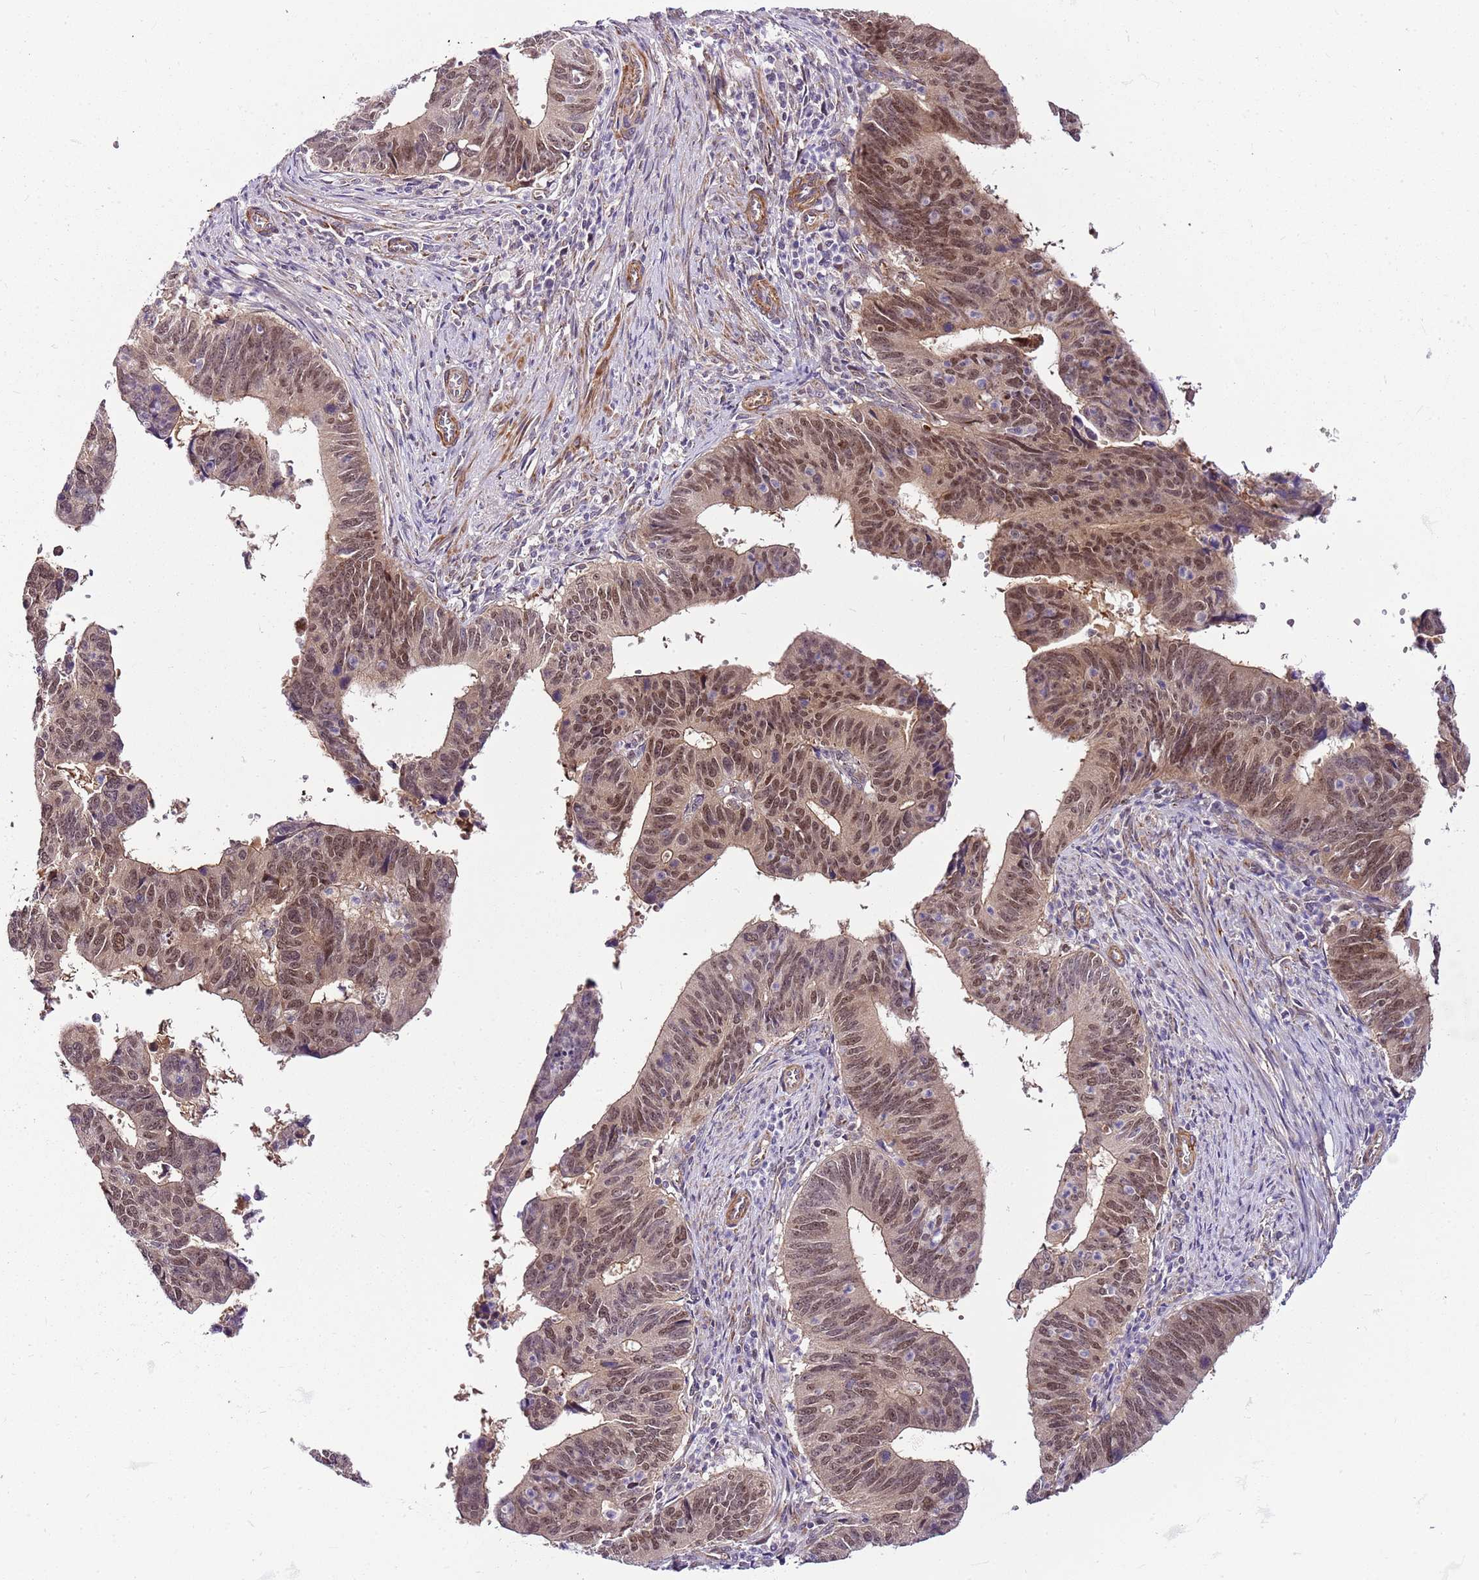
{"staining": {"intensity": "moderate", "quantity": ">75%", "location": "nuclear"}, "tissue": "stomach cancer", "cell_type": "Tumor cells", "image_type": "cancer", "snomed": [{"axis": "morphology", "description": "Adenocarcinoma, NOS"}, {"axis": "topography", "description": "Stomach"}], "caption": "Protein staining of stomach cancer tissue shows moderate nuclear staining in approximately >75% of tumor cells.", "gene": "POLE3", "patient": {"sex": "male", "age": 59}}